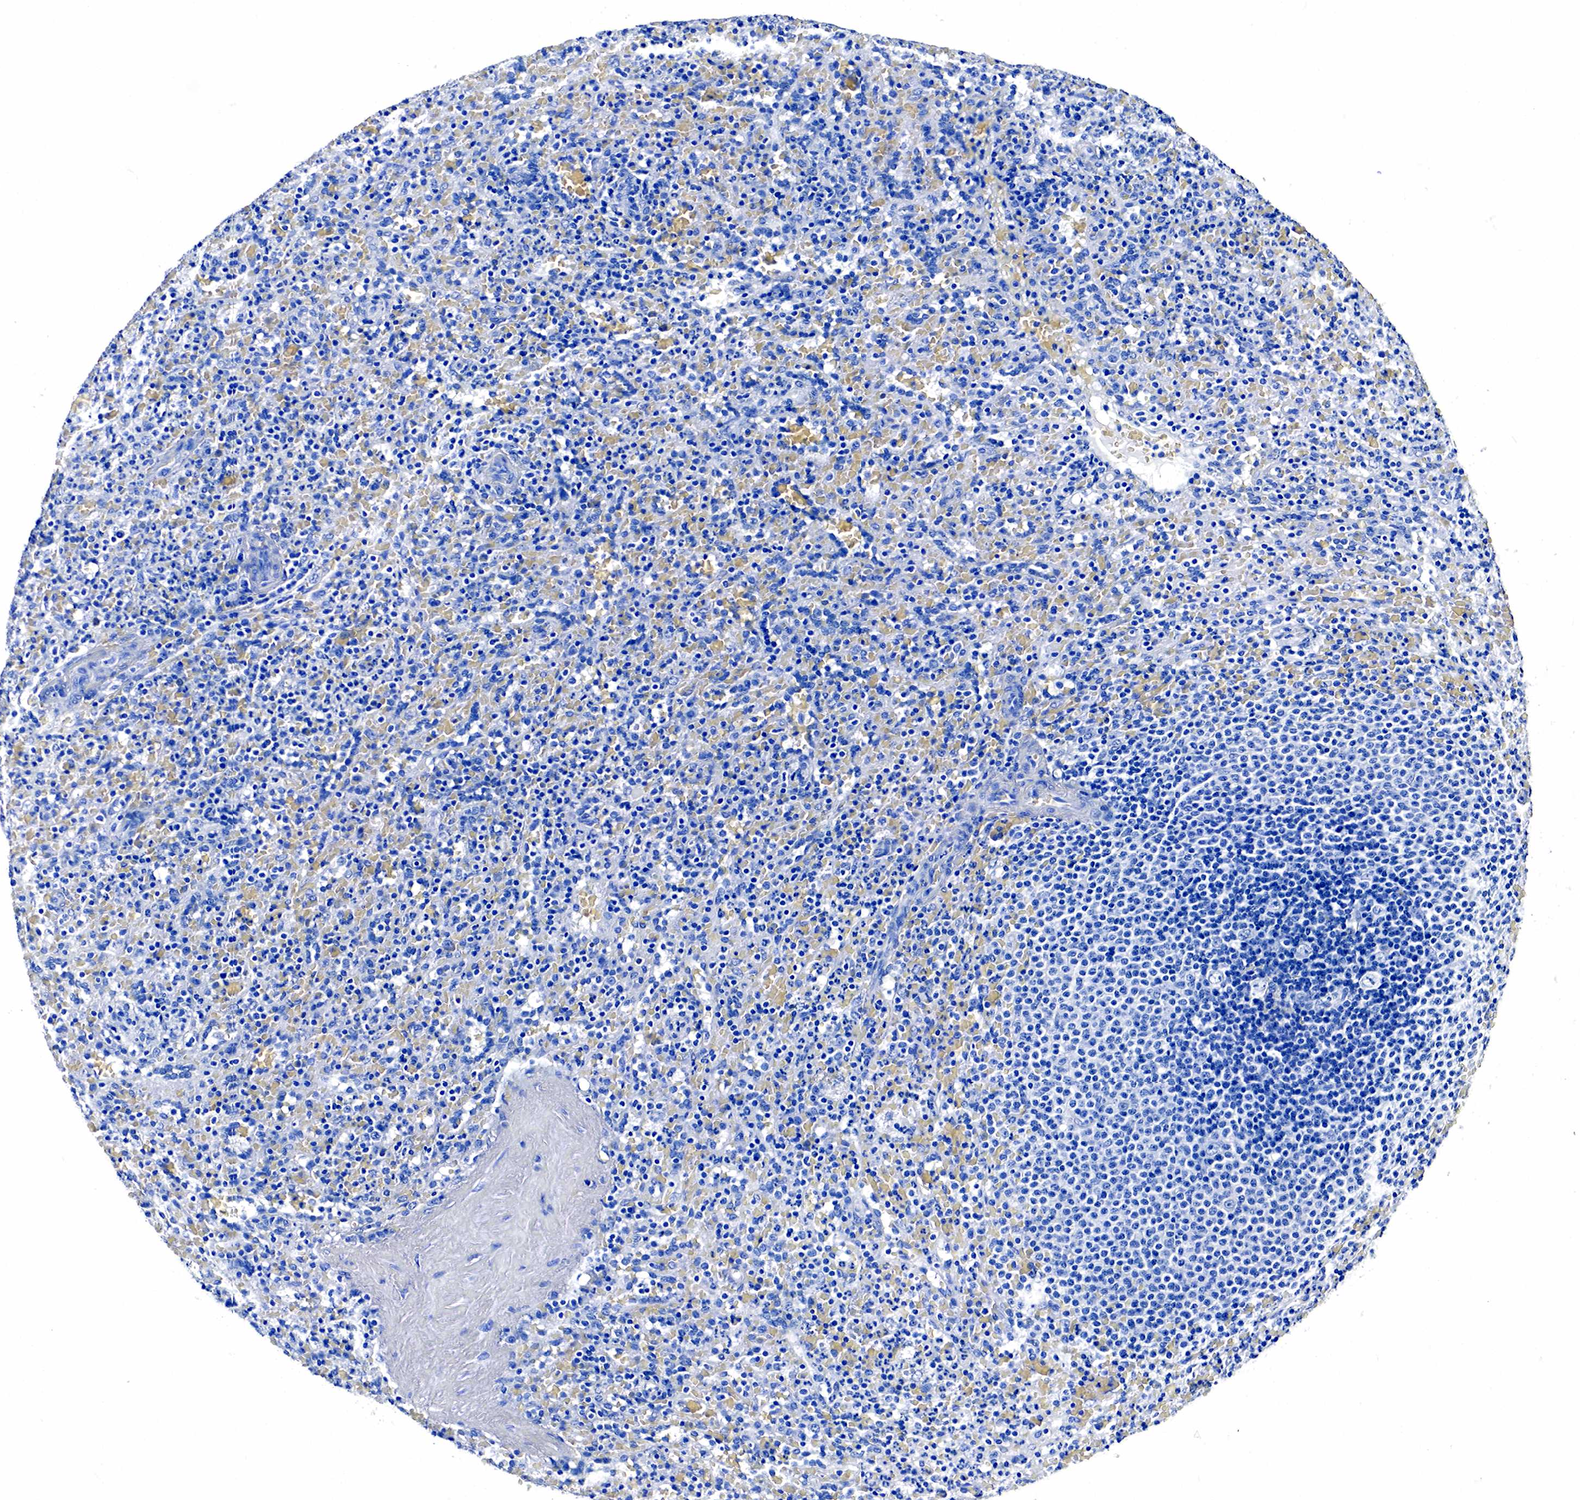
{"staining": {"intensity": "negative", "quantity": "none", "location": "none"}, "tissue": "spleen", "cell_type": "Cells in red pulp", "image_type": "normal", "snomed": [{"axis": "morphology", "description": "Normal tissue, NOS"}, {"axis": "topography", "description": "Spleen"}], "caption": "Immunohistochemistry image of benign human spleen stained for a protein (brown), which reveals no staining in cells in red pulp.", "gene": "GAST", "patient": {"sex": "female", "age": 21}}